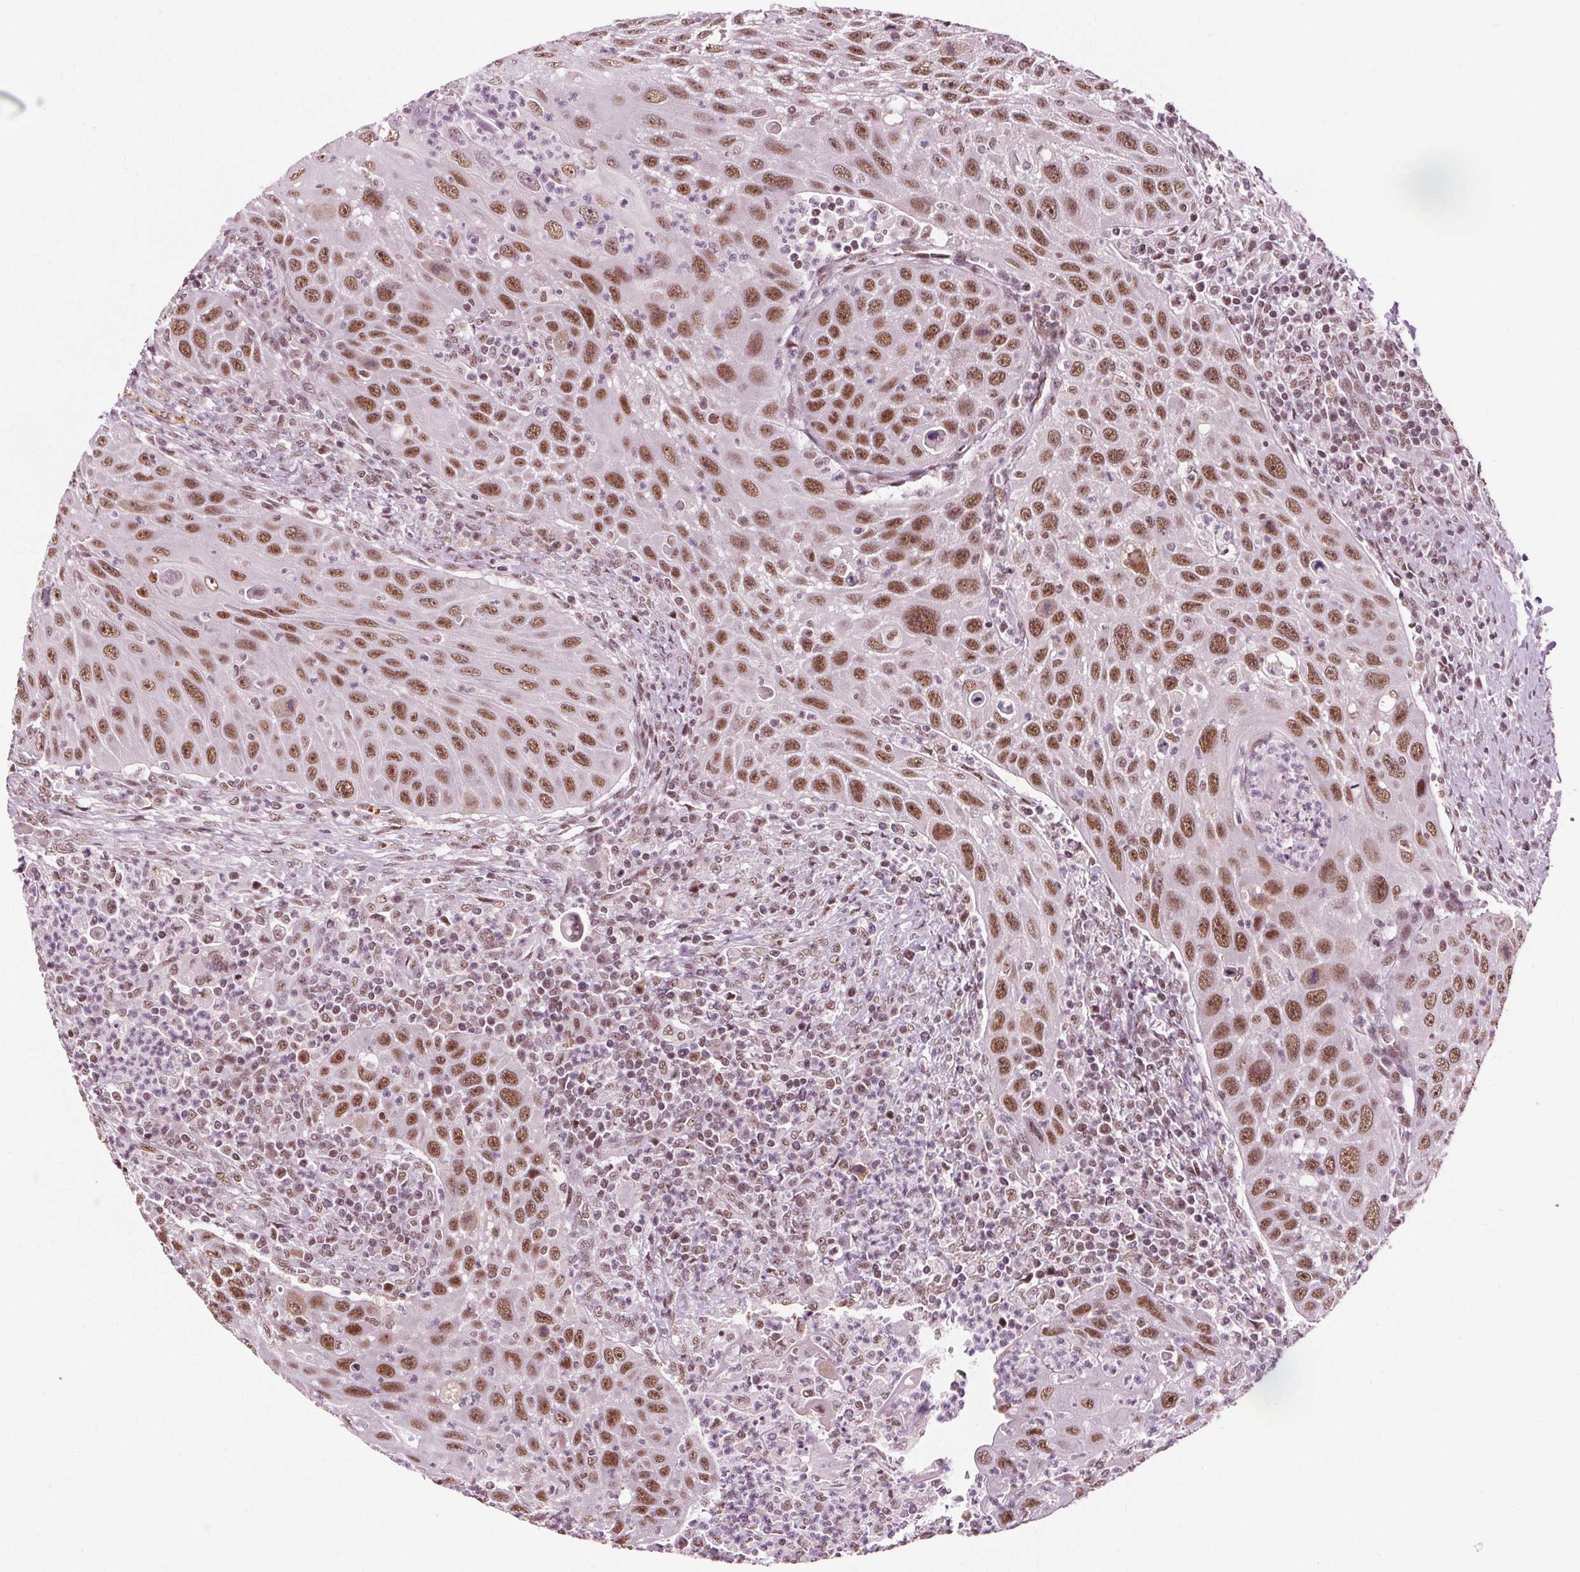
{"staining": {"intensity": "moderate", "quantity": ">75%", "location": "nuclear"}, "tissue": "head and neck cancer", "cell_type": "Tumor cells", "image_type": "cancer", "snomed": [{"axis": "morphology", "description": "Squamous cell carcinoma, NOS"}, {"axis": "topography", "description": "Head-Neck"}], "caption": "Protein expression analysis of head and neck cancer (squamous cell carcinoma) exhibits moderate nuclear positivity in approximately >75% of tumor cells.", "gene": "IWS1", "patient": {"sex": "male", "age": 69}}